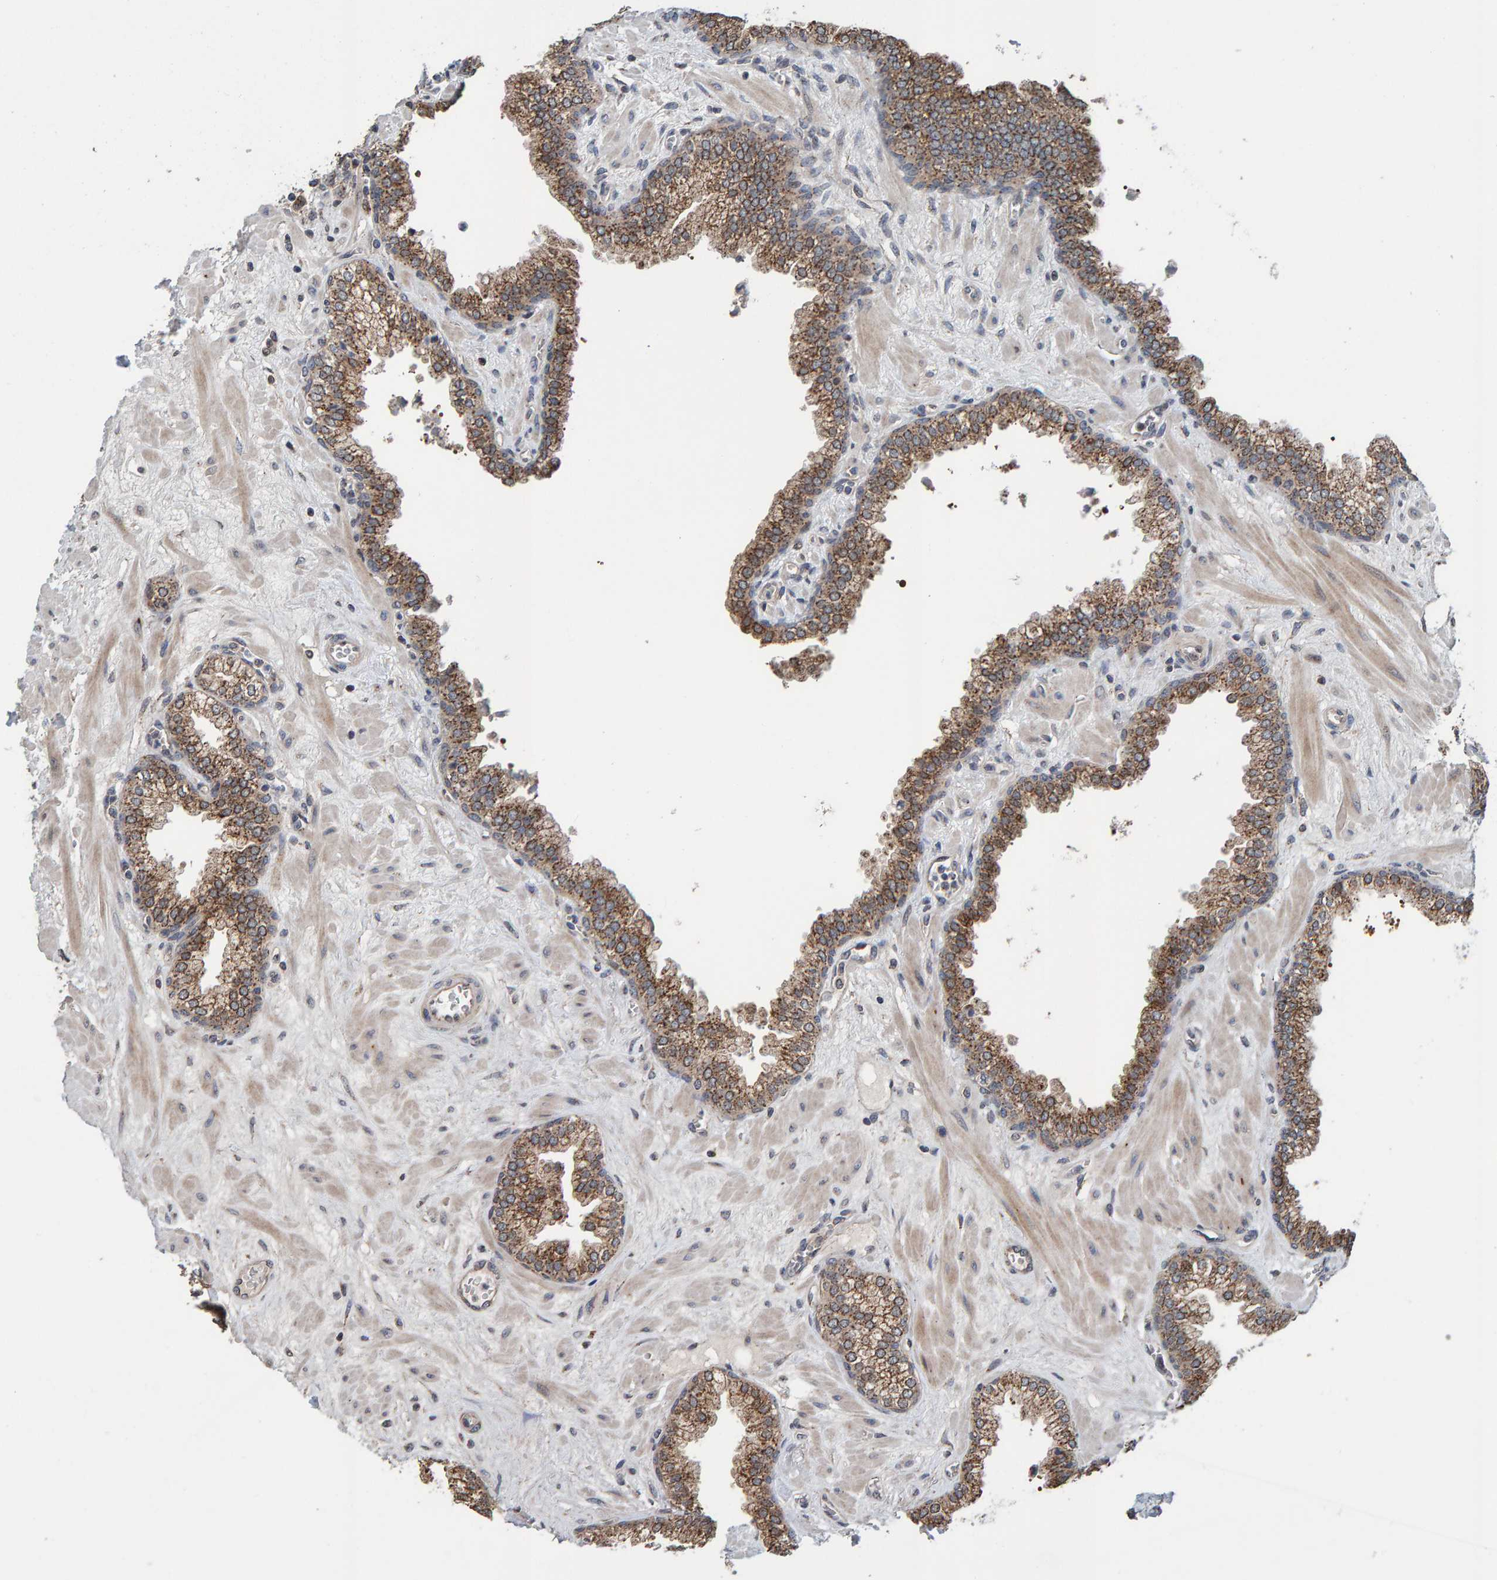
{"staining": {"intensity": "moderate", "quantity": ">75%", "location": "cytoplasmic/membranous"}, "tissue": "prostate", "cell_type": "Glandular cells", "image_type": "normal", "snomed": [{"axis": "morphology", "description": "Normal tissue, NOS"}, {"axis": "morphology", "description": "Urothelial carcinoma, Low grade"}, {"axis": "topography", "description": "Urinary bladder"}, {"axis": "topography", "description": "Prostate"}], "caption": "The histopathology image reveals a brown stain indicating the presence of a protein in the cytoplasmic/membranous of glandular cells in prostate. The staining is performed using DAB (3,3'-diaminobenzidine) brown chromogen to label protein expression. The nuclei are counter-stained blue using hematoxylin.", "gene": "CCDC25", "patient": {"sex": "male", "age": 60}}